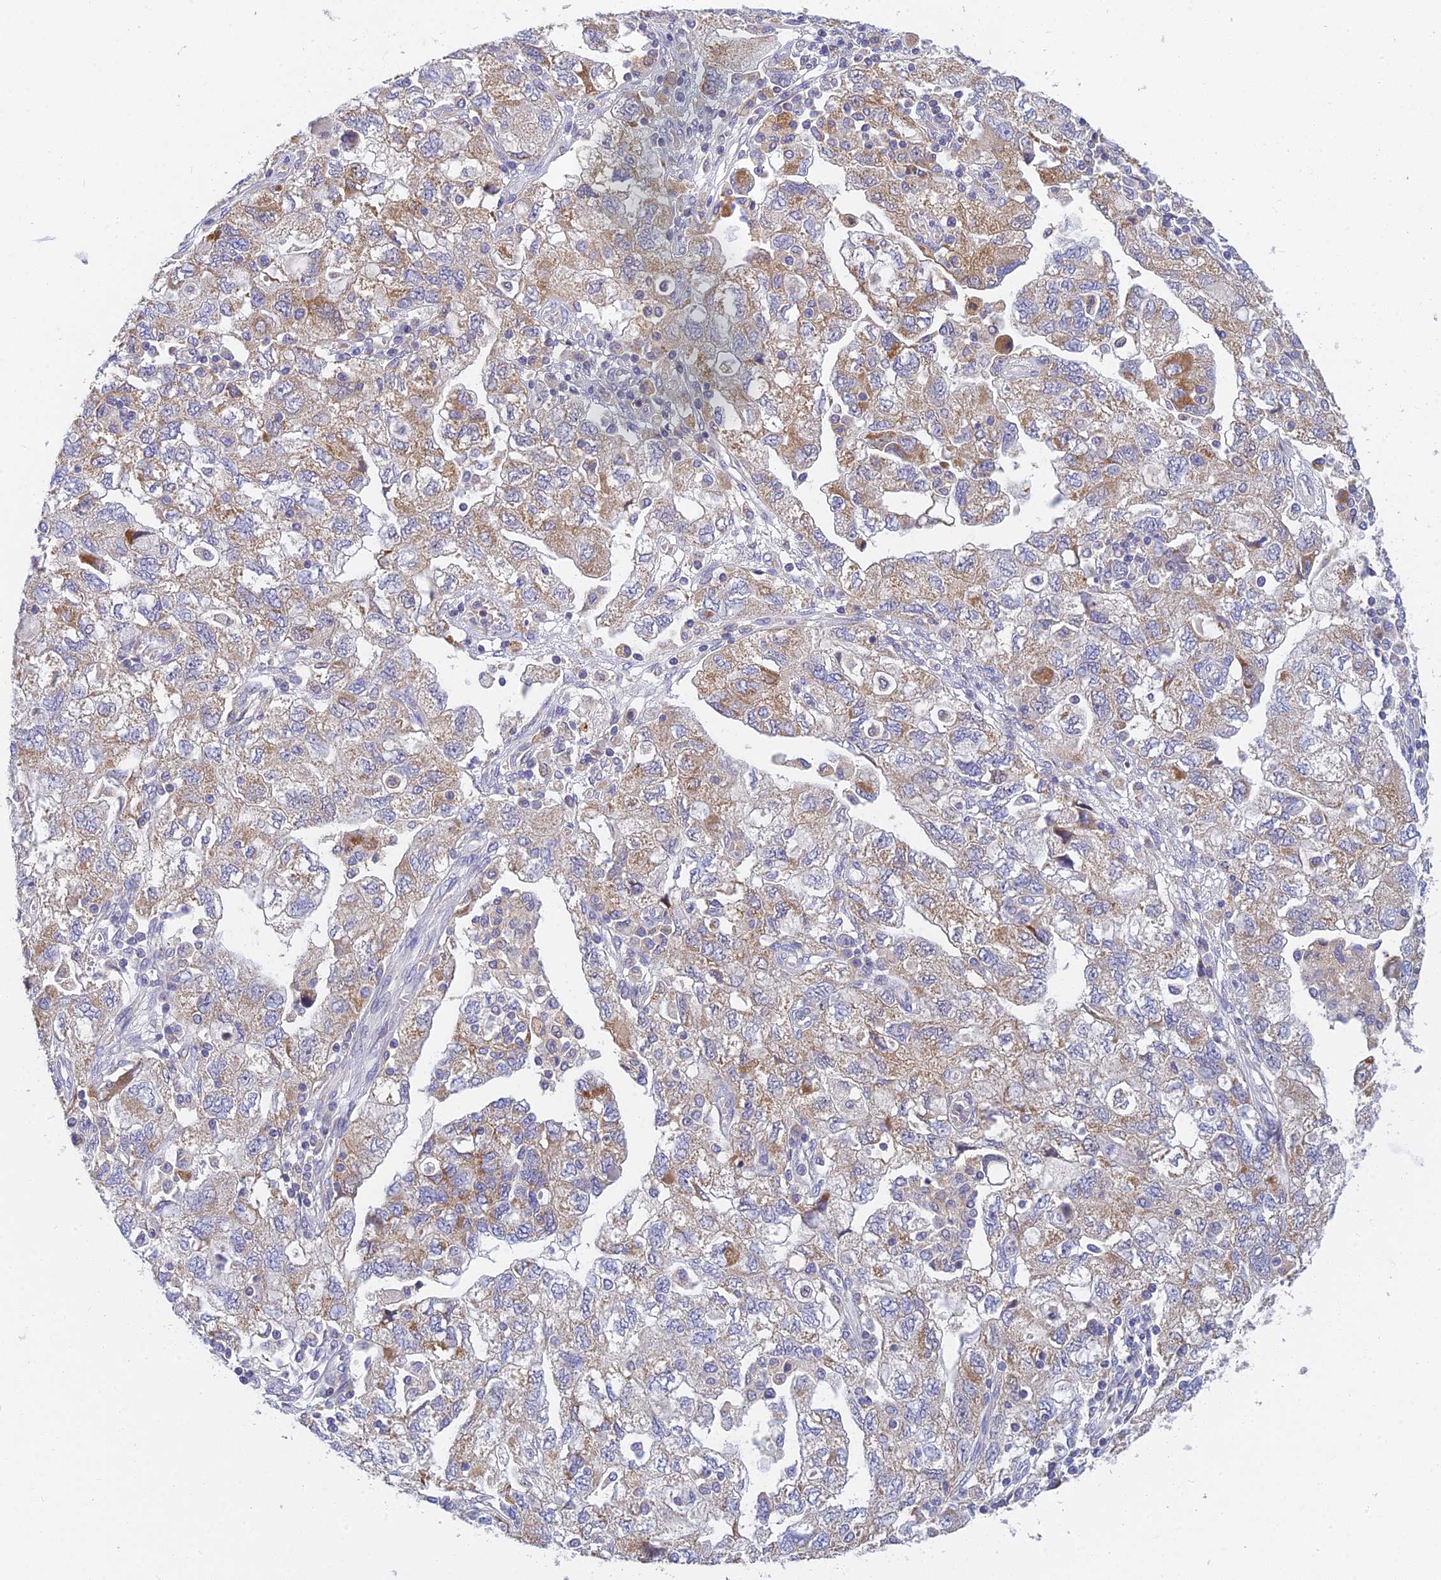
{"staining": {"intensity": "moderate", "quantity": "25%-75%", "location": "cytoplasmic/membranous"}, "tissue": "ovarian cancer", "cell_type": "Tumor cells", "image_type": "cancer", "snomed": [{"axis": "morphology", "description": "Carcinoma, NOS"}, {"axis": "morphology", "description": "Cystadenocarcinoma, serous, NOS"}, {"axis": "topography", "description": "Ovary"}], "caption": "Immunohistochemistry of human ovarian cancer shows medium levels of moderate cytoplasmic/membranous positivity in approximately 25%-75% of tumor cells. (DAB = brown stain, brightfield microscopy at high magnification).", "gene": "CACNA1B", "patient": {"sex": "female", "age": 69}}